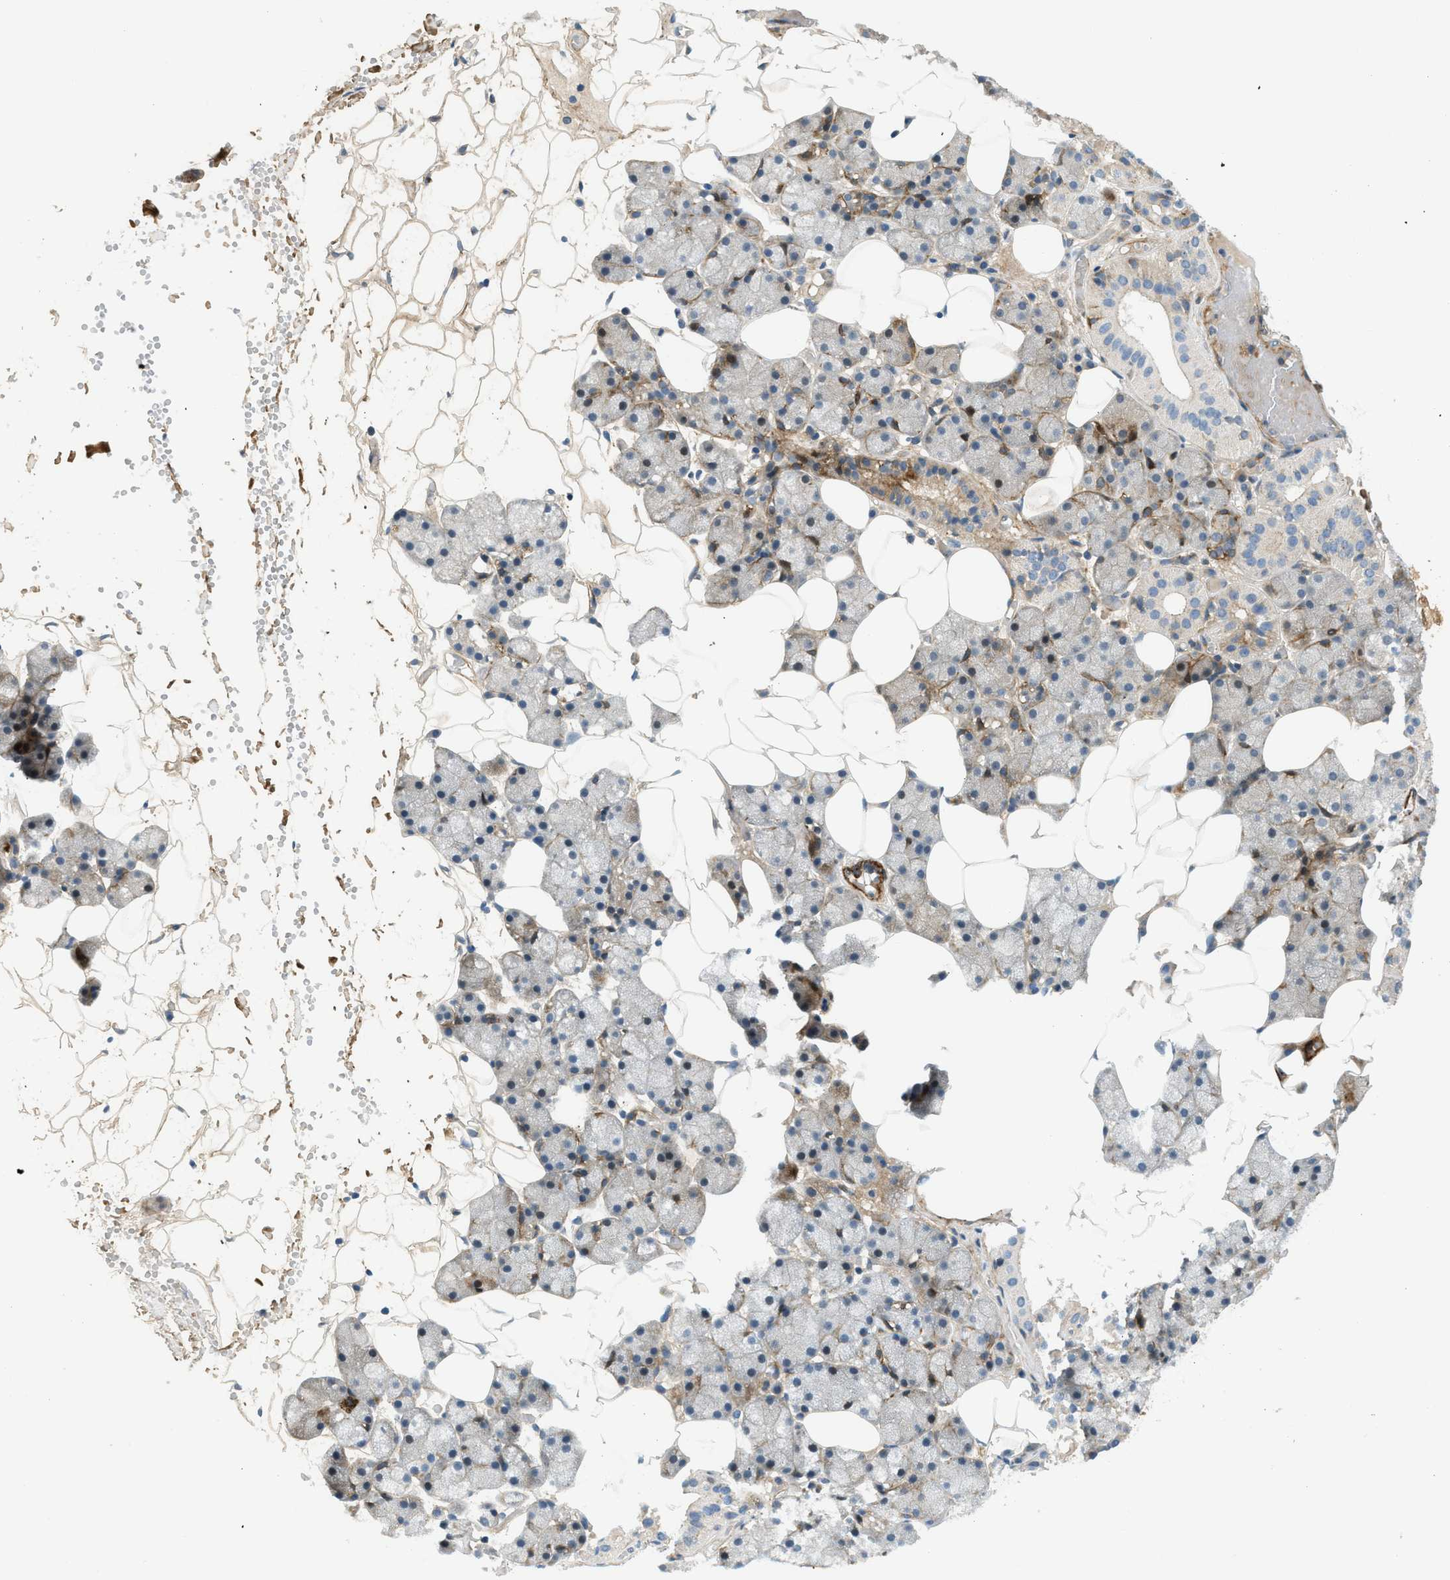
{"staining": {"intensity": "moderate", "quantity": "<25%", "location": "cytoplasmic/membranous"}, "tissue": "salivary gland", "cell_type": "Glandular cells", "image_type": "normal", "snomed": [{"axis": "morphology", "description": "Normal tissue, NOS"}, {"axis": "topography", "description": "Salivary gland"}], "caption": "Protein analysis of normal salivary gland reveals moderate cytoplasmic/membranous positivity in approximately <25% of glandular cells.", "gene": "EDNRA", "patient": {"sex": "female", "age": 33}}